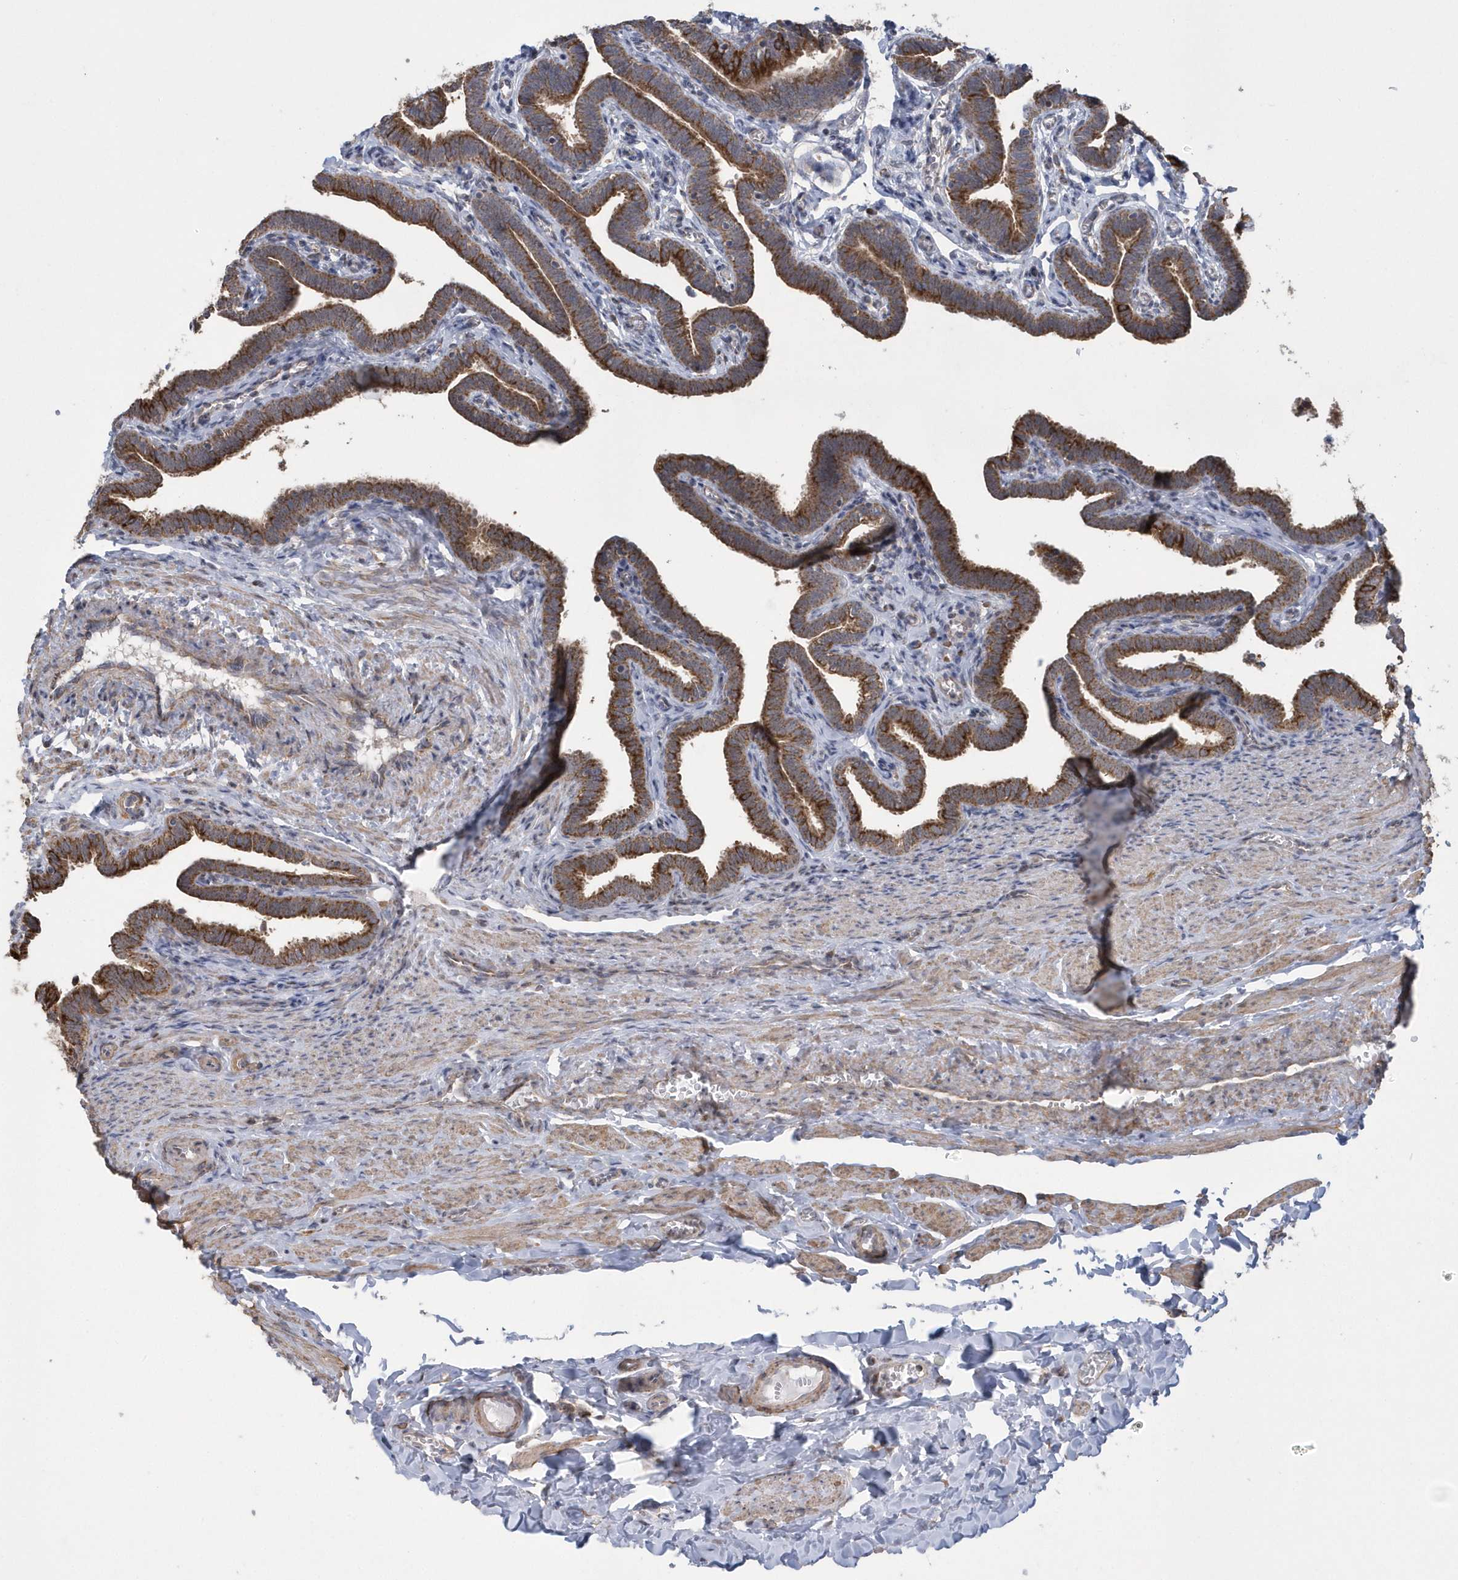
{"staining": {"intensity": "moderate", "quantity": ">75%", "location": "cytoplasmic/membranous"}, "tissue": "fallopian tube", "cell_type": "Glandular cells", "image_type": "normal", "snomed": [{"axis": "morphology", "description": "Normal tissue, NOS"}, {"axis": "topography", "description": "Fallopian tube"}], "caption": "Immunohistochemical staining of benign fallopian tube shows >75% levels of moderate cytoplasmic/membranous protein staining in about >75% of glandular cells.", "gene": "SLX9", "patient": {"sex": "female", "age": 36}}